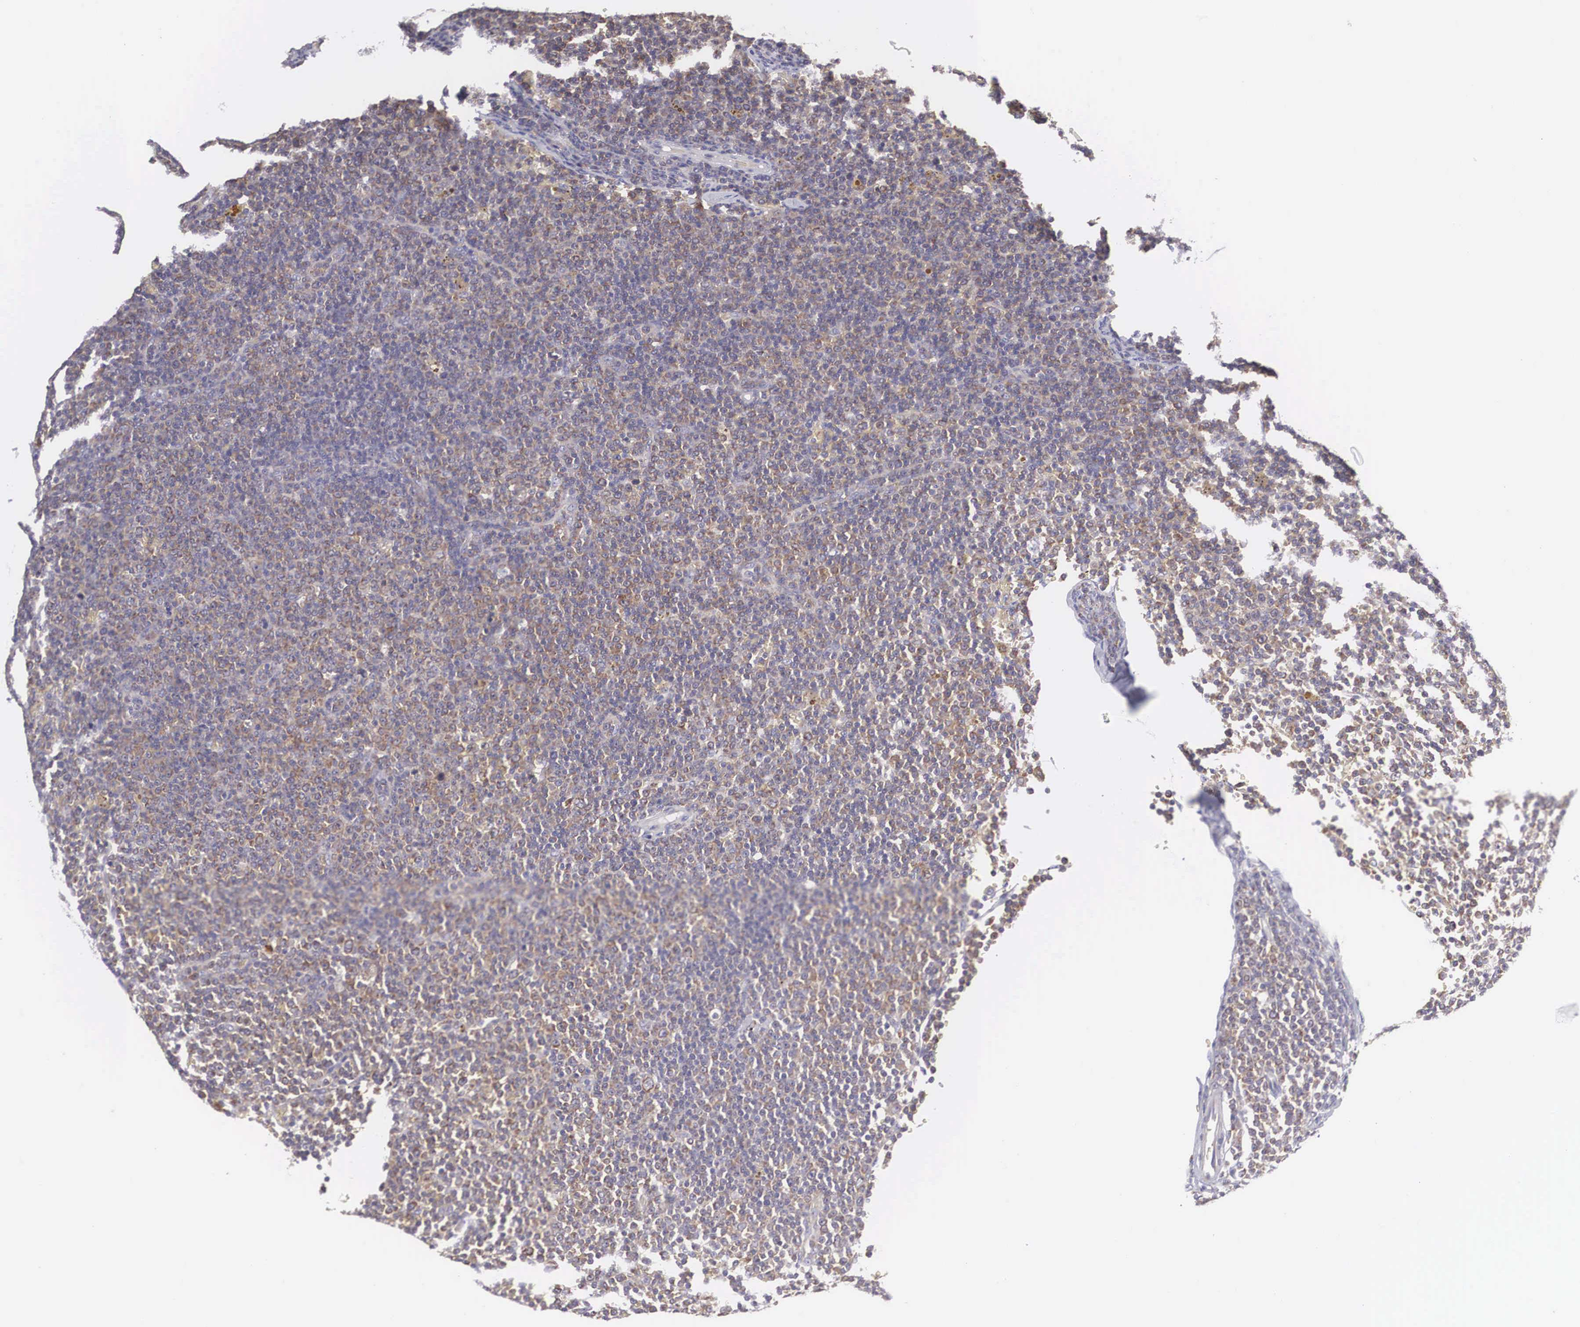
{"staining": {"intensity": "weak", "quantity": ">75%", "location": "cytoplasmic/membranous"}, "tissue": "lymphoma", "cell_type": "Tumor cells", "image_type": "cancer", "snomed": [{"axis": "morphology", "description": "Malignant lymphoma, non-Hodgkin's type, Low grade"}, {"axis": "topography", "description": "Lymph node"}], "caption": "Protein staining displays weak cytoplasmic/membranous positivity in about >75% of tumor cells in lymphoma.", "gene": "TXLNG", "patient": {"sex": "male", "age": 50}}